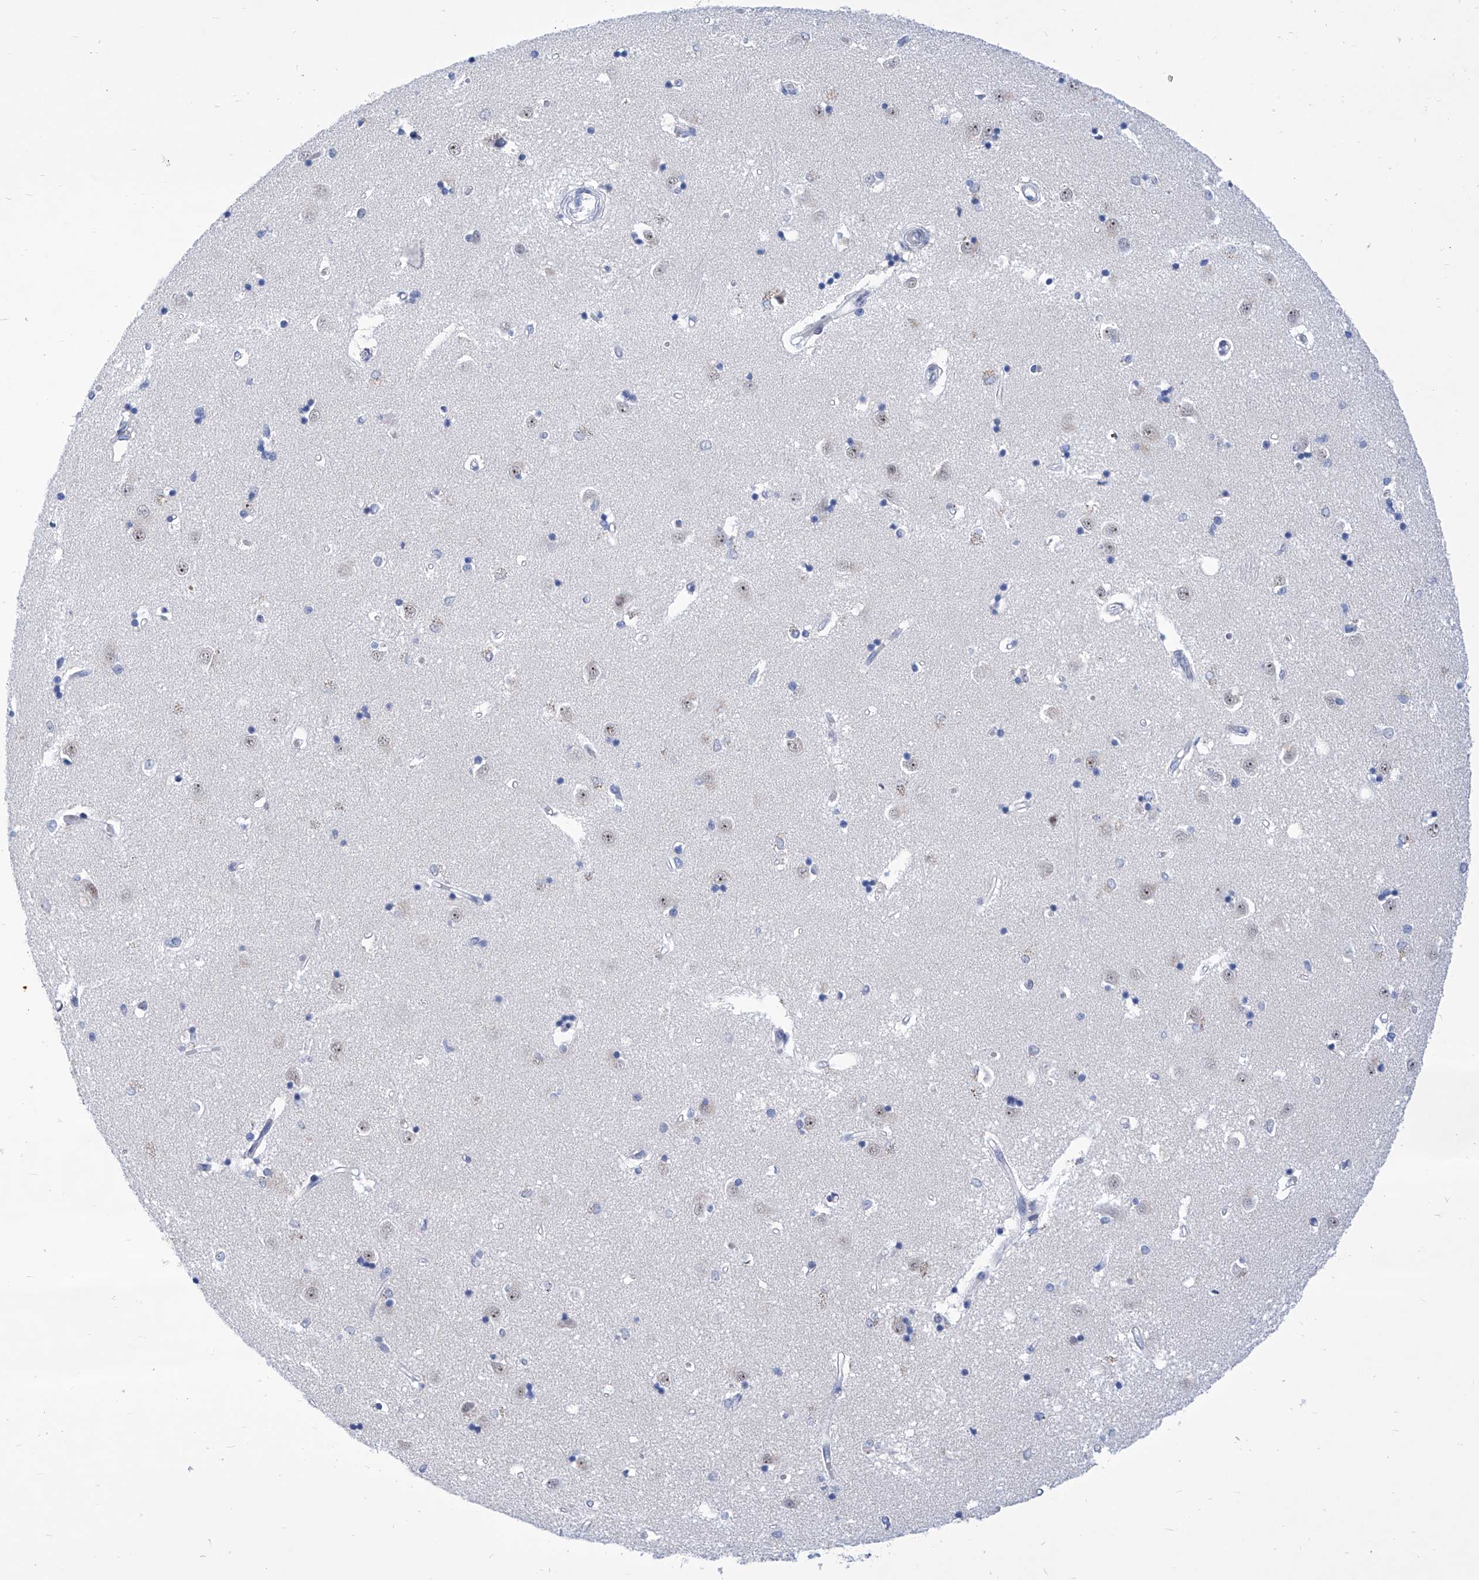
{"staining": {"intensity": "negative", "quantity": "none", "location": "none"}, "tissue": "caudate", "cell_type": "Glial cells", "image_type": "normal", "snomed": [{"axis": "morphology", "description": "Normal tissue, NOS"}, {"axis": "topography", "description": "Lateral ventricle wall"}], "caption": "There is no significant positivity in glial cells of caudate.", "gene": "SART1", "patient": {"sex": "male", "age": 45}}